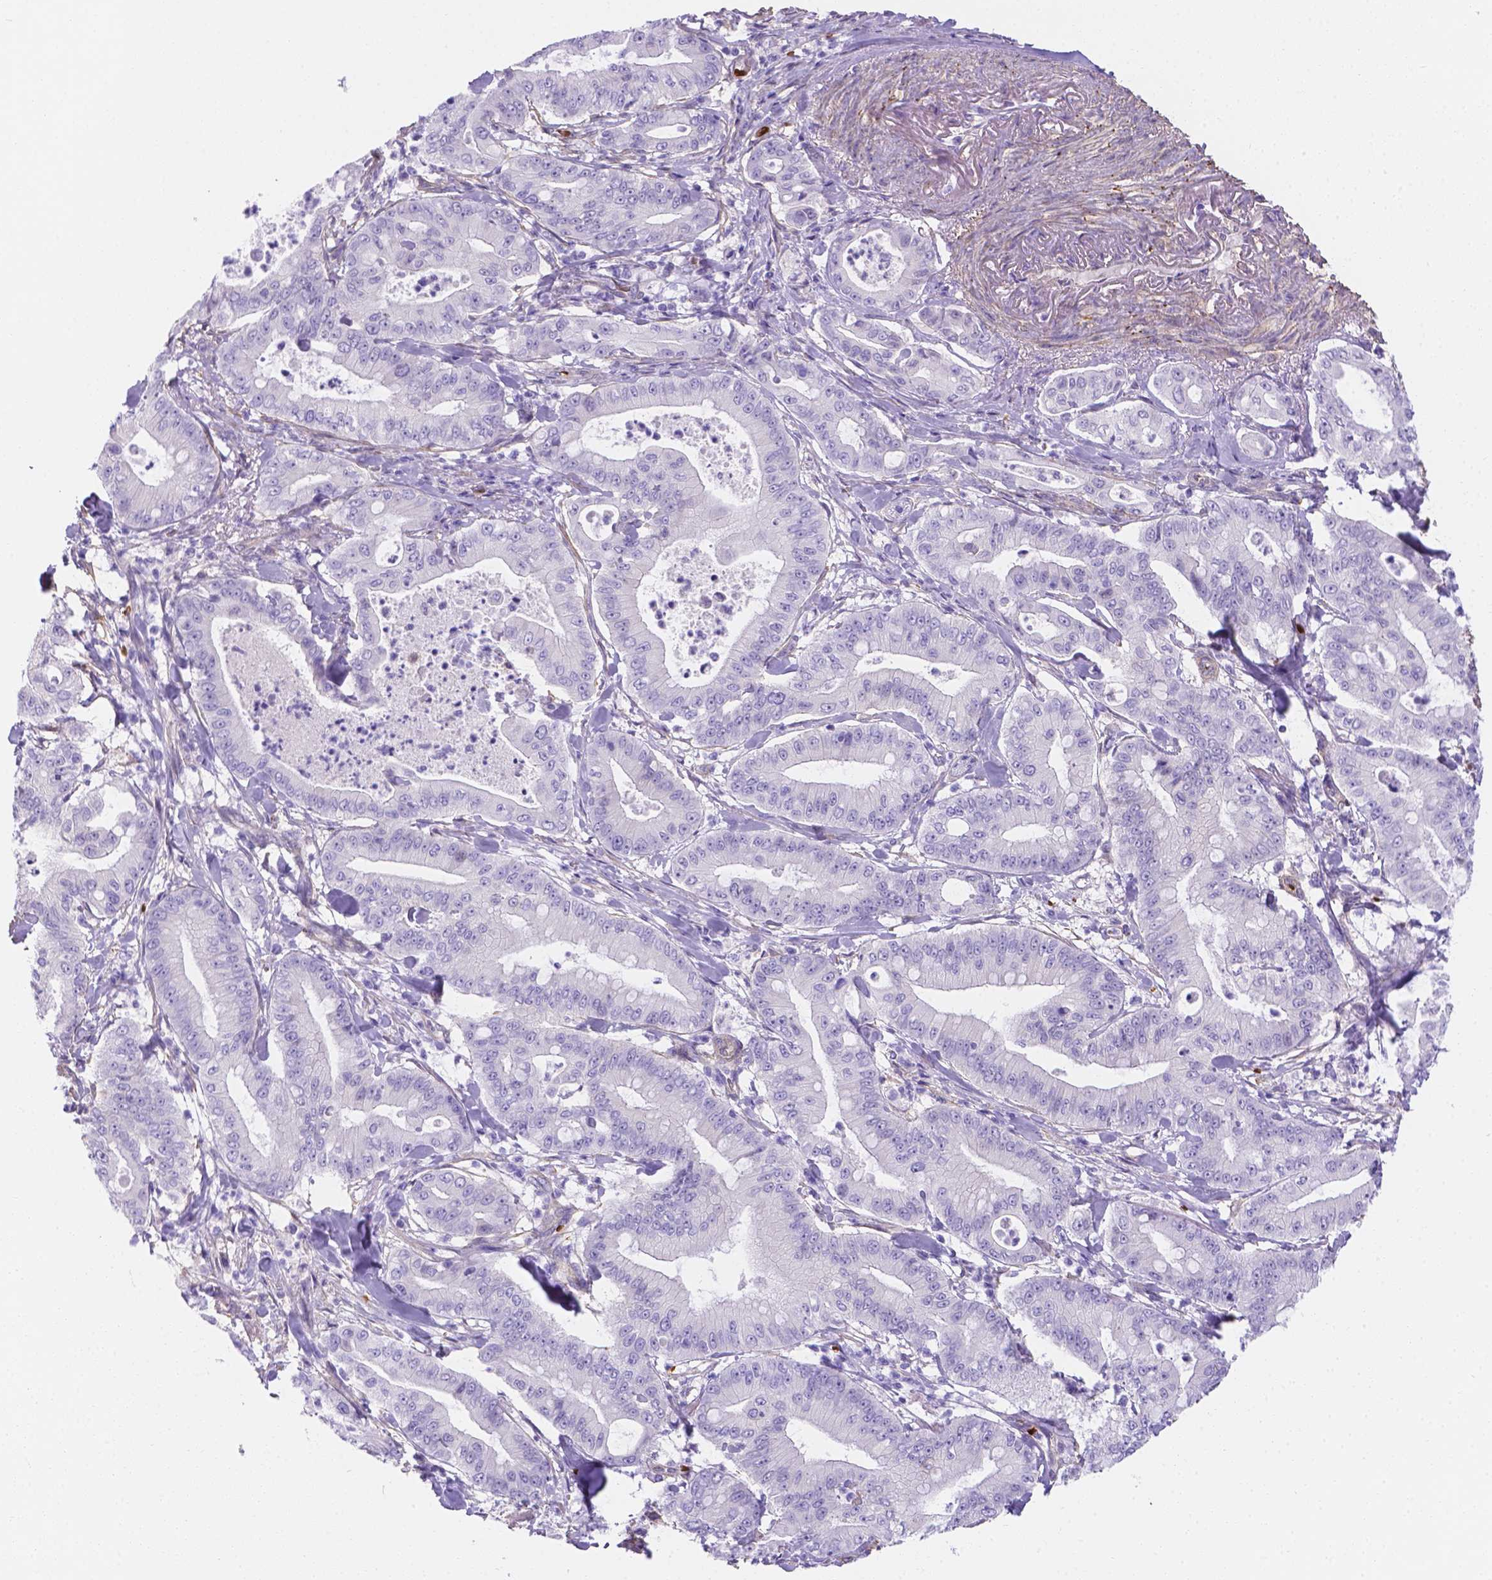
{"staining": {"intensity": "negative", "quantity": "none", "location": "none"}, "tissue": "pancreatic cancer", "cell_type": "Tumor cells", "image_type": "cancer", "snomed": [{"axis": "morphology", "description": "Adenocarcinoma, NOS"}, {"axis": "topography", "description": "Pancreas"}], "caption": "Tumor cells are negative for brown protein staining in adenocarcinoma (pancreatic).", "gene": "SLC40A1", "patient": {"sex": "male", "age": 71}}